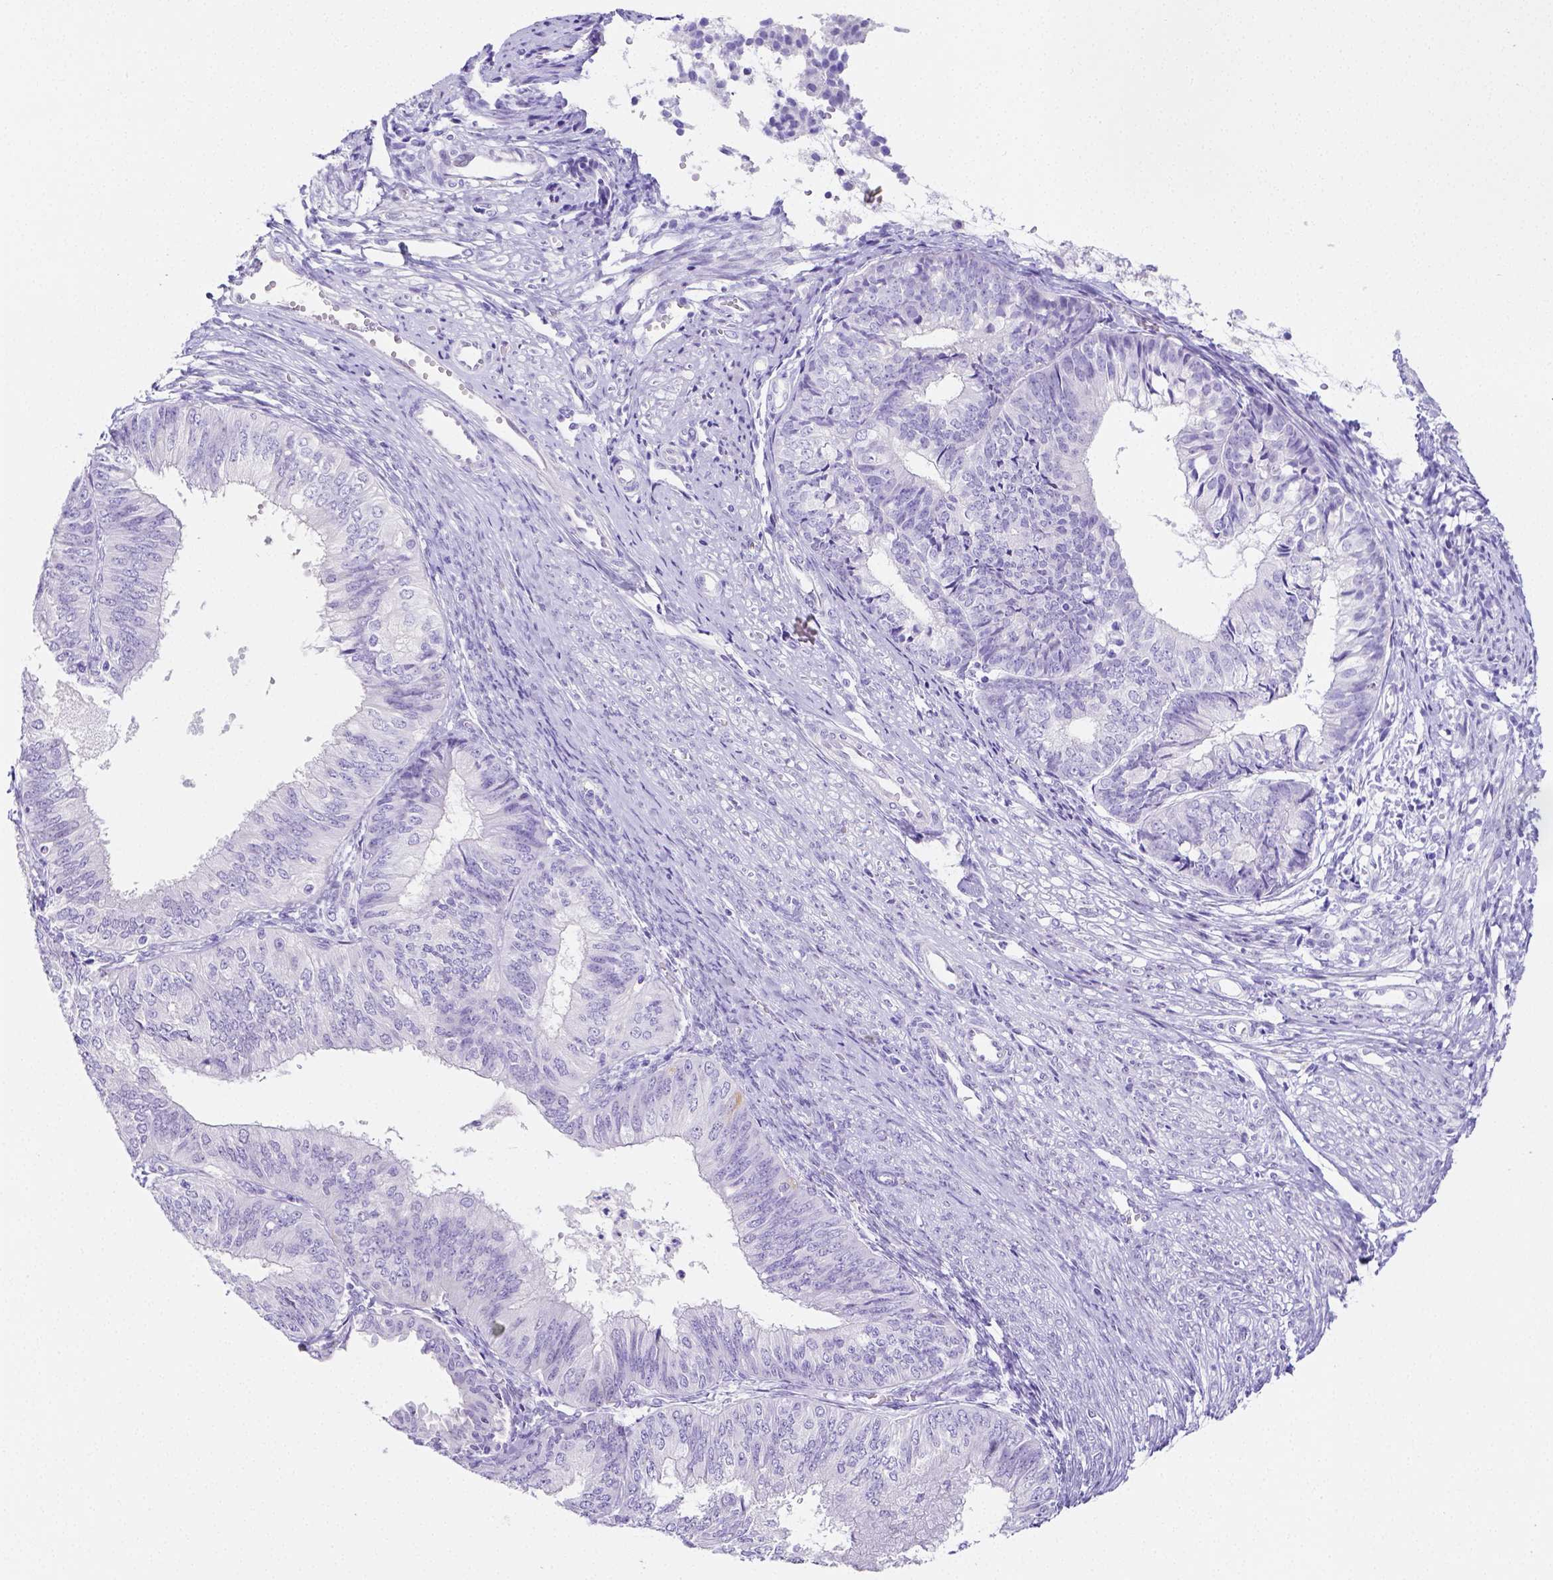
{"staining": {"intensity": "negative", "quantity": "none", "location": "none"}, "tissue": "endometrial cancer", "cell_type": "Tumor cells", "image_type": "cancer", "snomed": [{"axis": "morphology", "description": "Adenocarcinoma, NOS"}, {"axis": "topography", "description": "Endometrium"}], "caption": "DAB immunohistochemical staining of endometrial adenocarcinoma demonstrates no significant positivity in tumor cells. (Immunohistochemistry, brightfield microscopy, high magnification).", "gene": "ARHGAP36", "patient": {"sex": "female", "age": 58}}